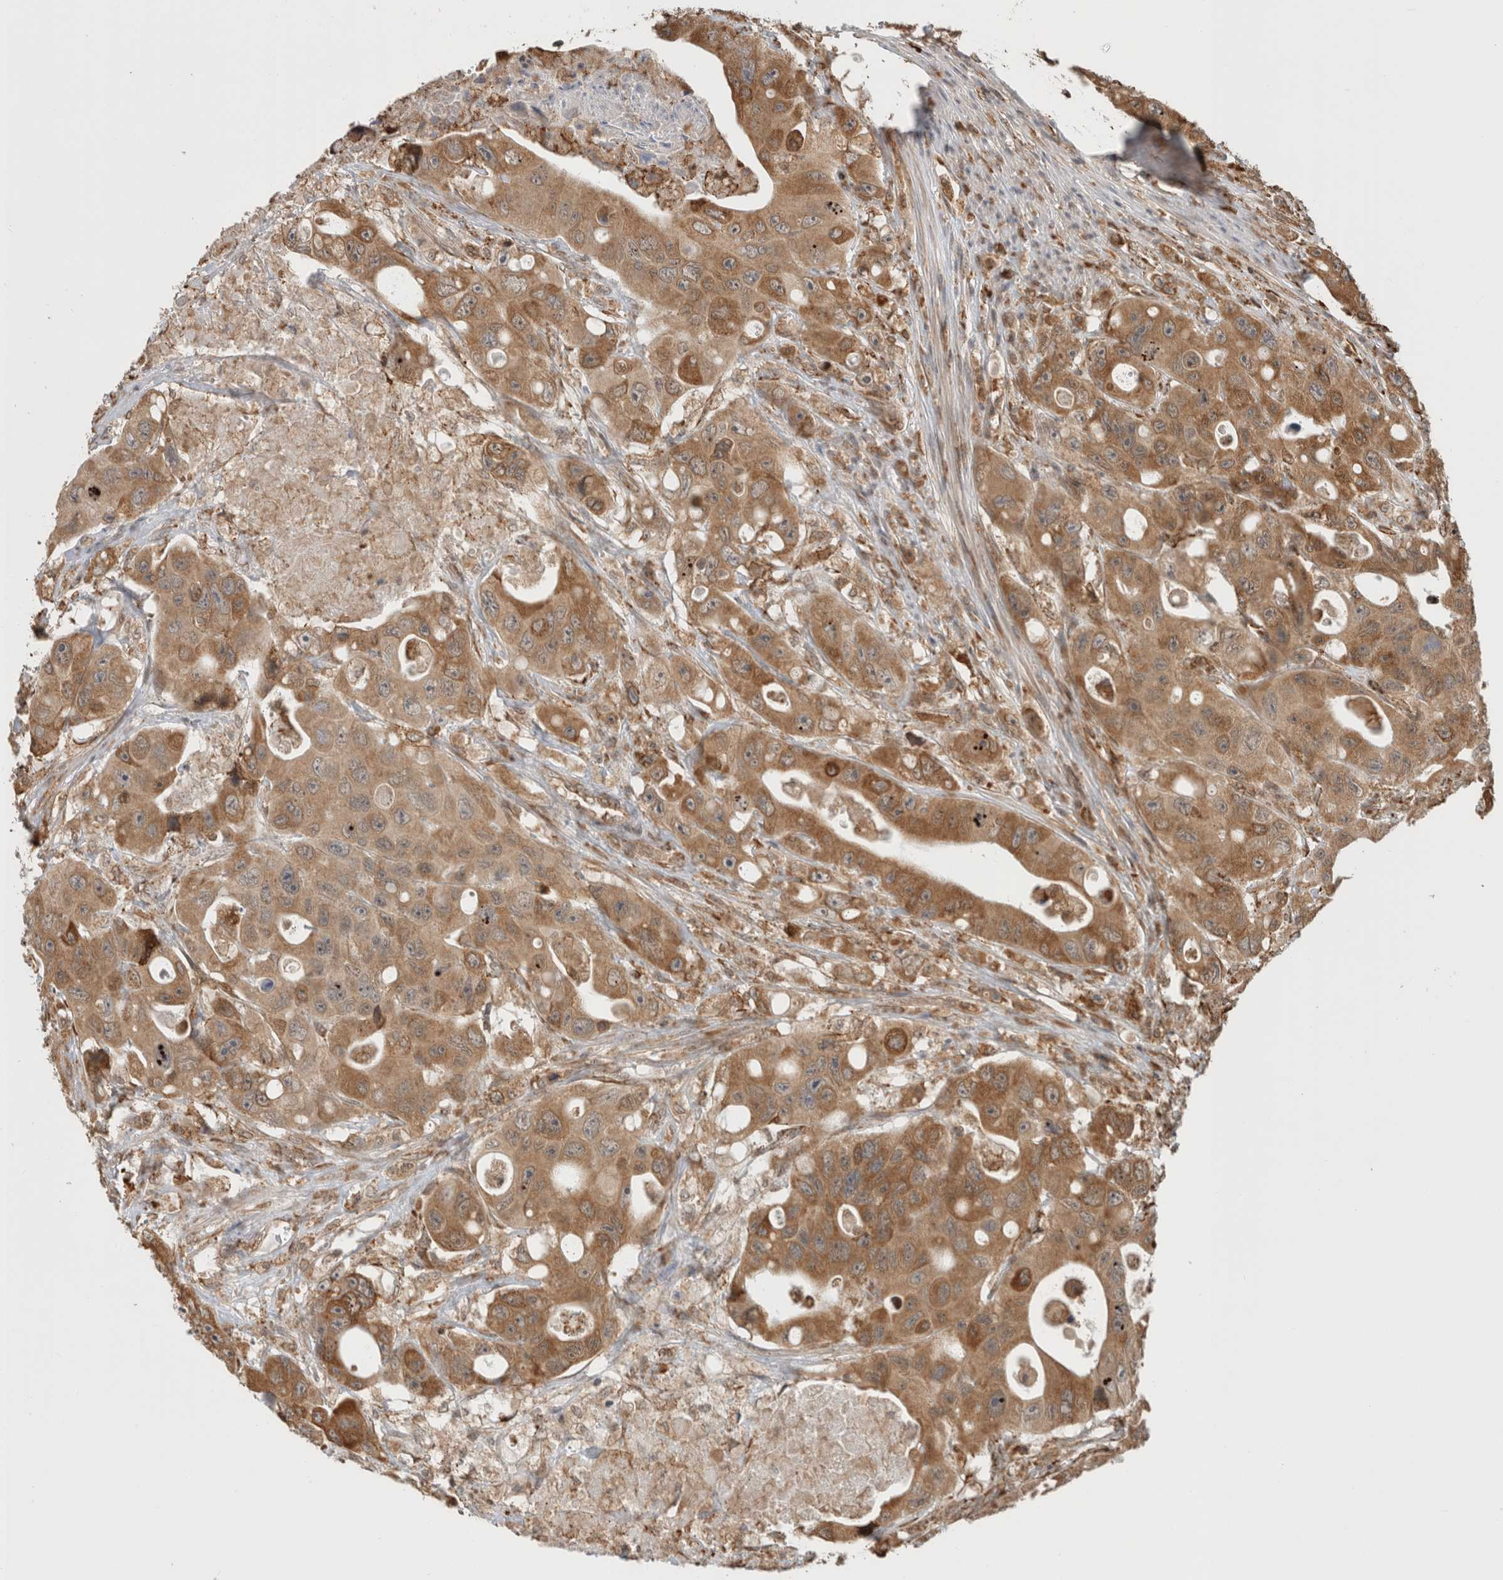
{"staining": {"intensity": "moderate", "quantity": ">75%", "location": "cytoplasmic/membranous"}, "tissue": "colorectal cancer", "cell_type": "Tumor cells", "image_type": "cancer", "snomed": [{"axis": "morphology", "description": "Adenocarcinoma, NOS"}, {"axis": "topography", "description": "Colon"}], "caption": "This histopathology image exhibits IHC staining of human adenocarcinoma (colorectal), with medium moderate cytoplasmic/membranous staining in approximately >75% of tumor cells.", "gene": "MS4A7", "patient": {"sex": "female", "age": 46}}